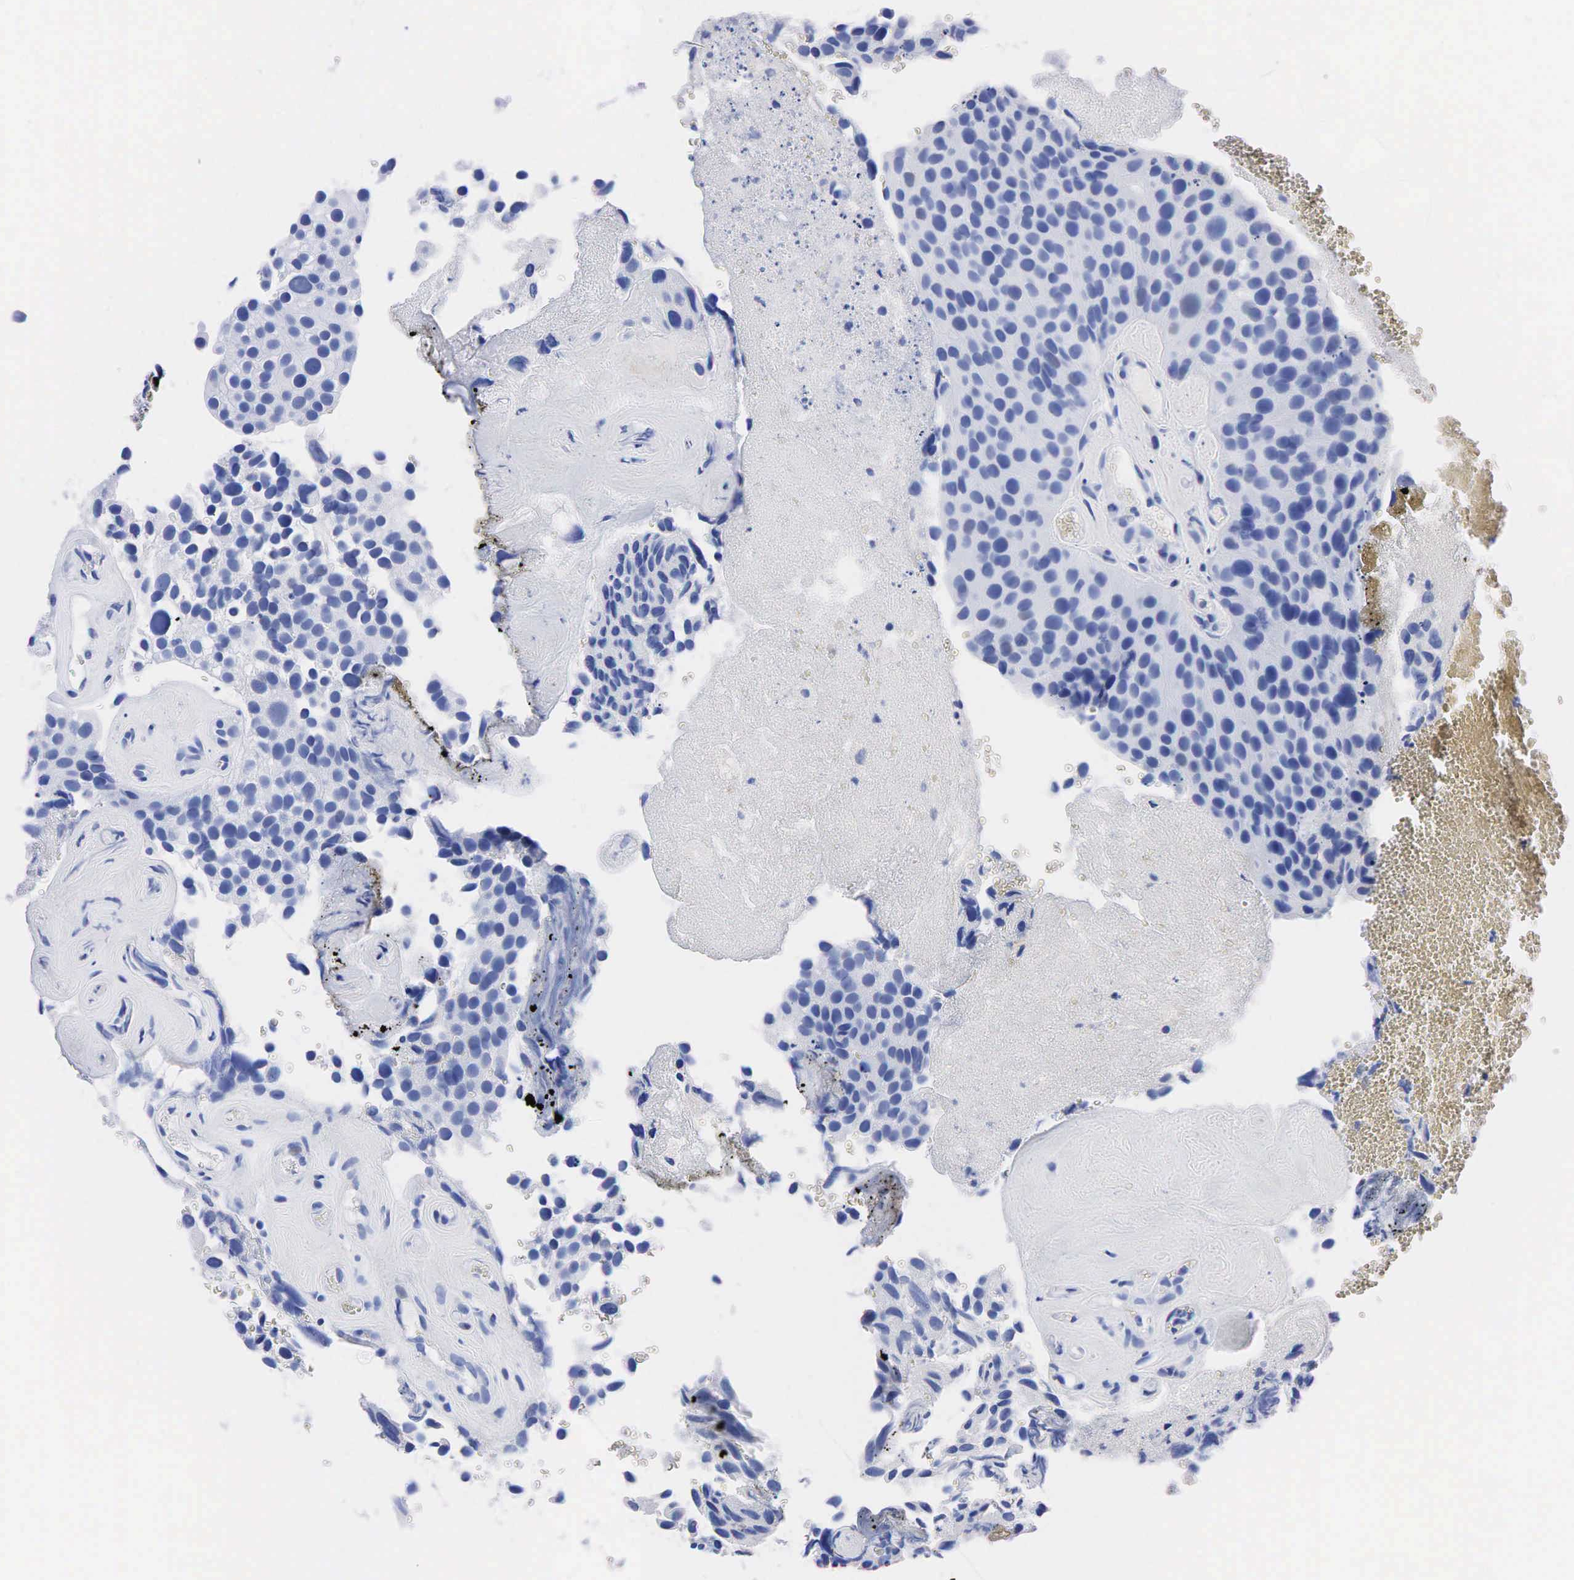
{"staining": {"intensity": "negative", "quantity": "none", "location": "none"}, "tissue": "urothelial cancer", "cell_type": "Tumor cells", "image_type": "cancer", "snomed": [{"axis": "morphology", "description": "Urothelial carcinoma, High grade"}, {"axis": "topography", "description": "Urinary bladder"}], "caption": "Immunohistochemistry (IHC) photomicrograph of human urothelial cancer stained for a protein (brown), which reveals no expression in tumor cells.", "gene": "PTH", "patient": {"sex": "male", "age": 72}}